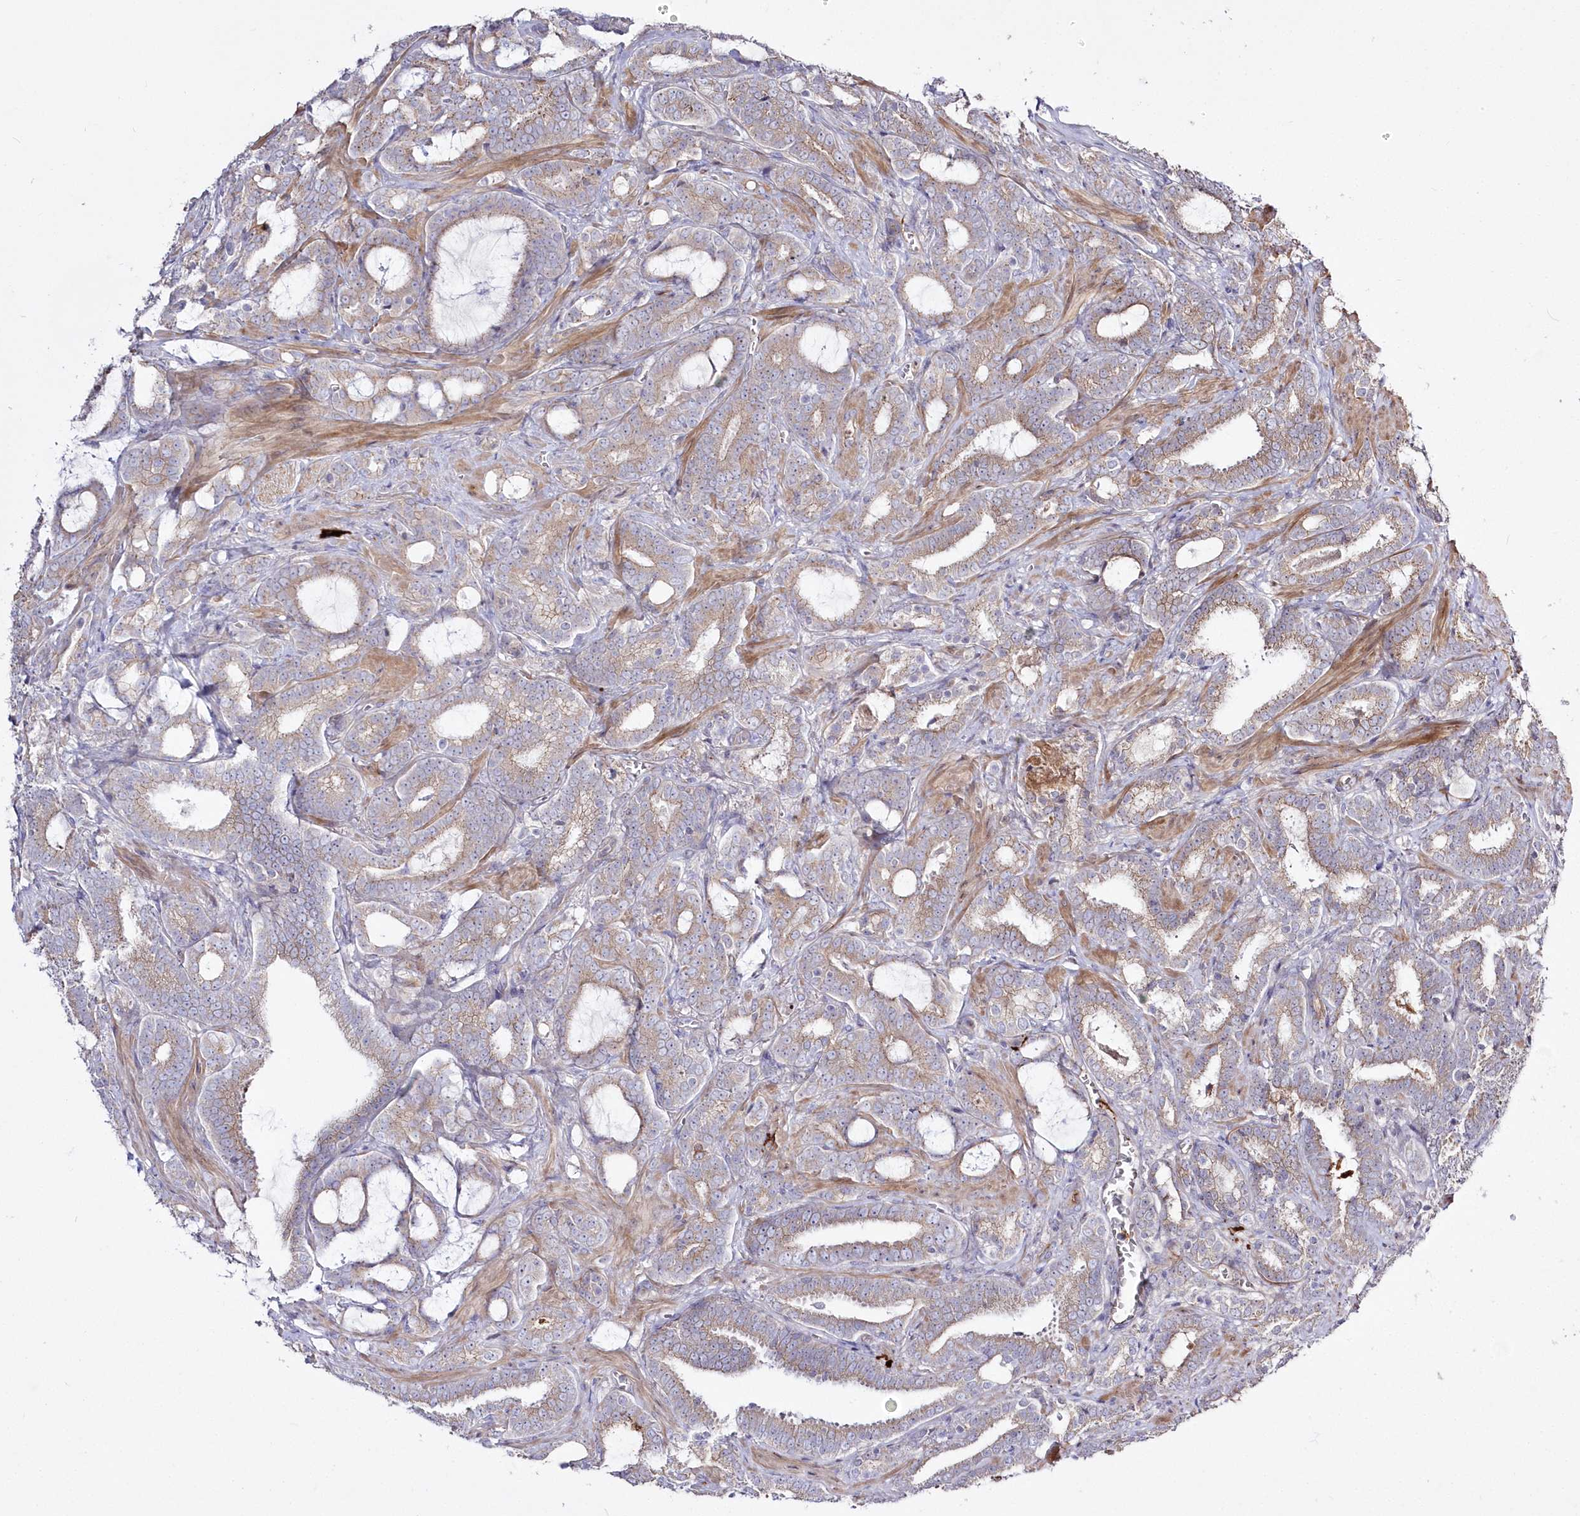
{"staining": {"intensity": "weak", "quantity": ">75%", "location": "cytoplasmic/membranous"}, "tissue": "prostate cancer", "cell_type": "Tumor cells", "image_type": "cancer", "snomed": [{"axis": "morphology", "description": "Adenocarcinoma, High grade"}, {"axis": "topography", "description": "Prostate and seminal vesicle, NOS"}], "caption": "IHC staining of high-grade adenocarcinoma (prostate), which reveals low levels of weak cytoplasmic/membranous expression in approximately >75% of tumor cells indicating weak cytoplasmic/membranous protein positivity. The staining was performed using DAB (3,3'-diaminobenzidine) (brown) for protein detection and nuclei were counterstained in hematoxylin (blue).", "gene": "WBP1L", "patient": {"sex": "male", "age": 67}}